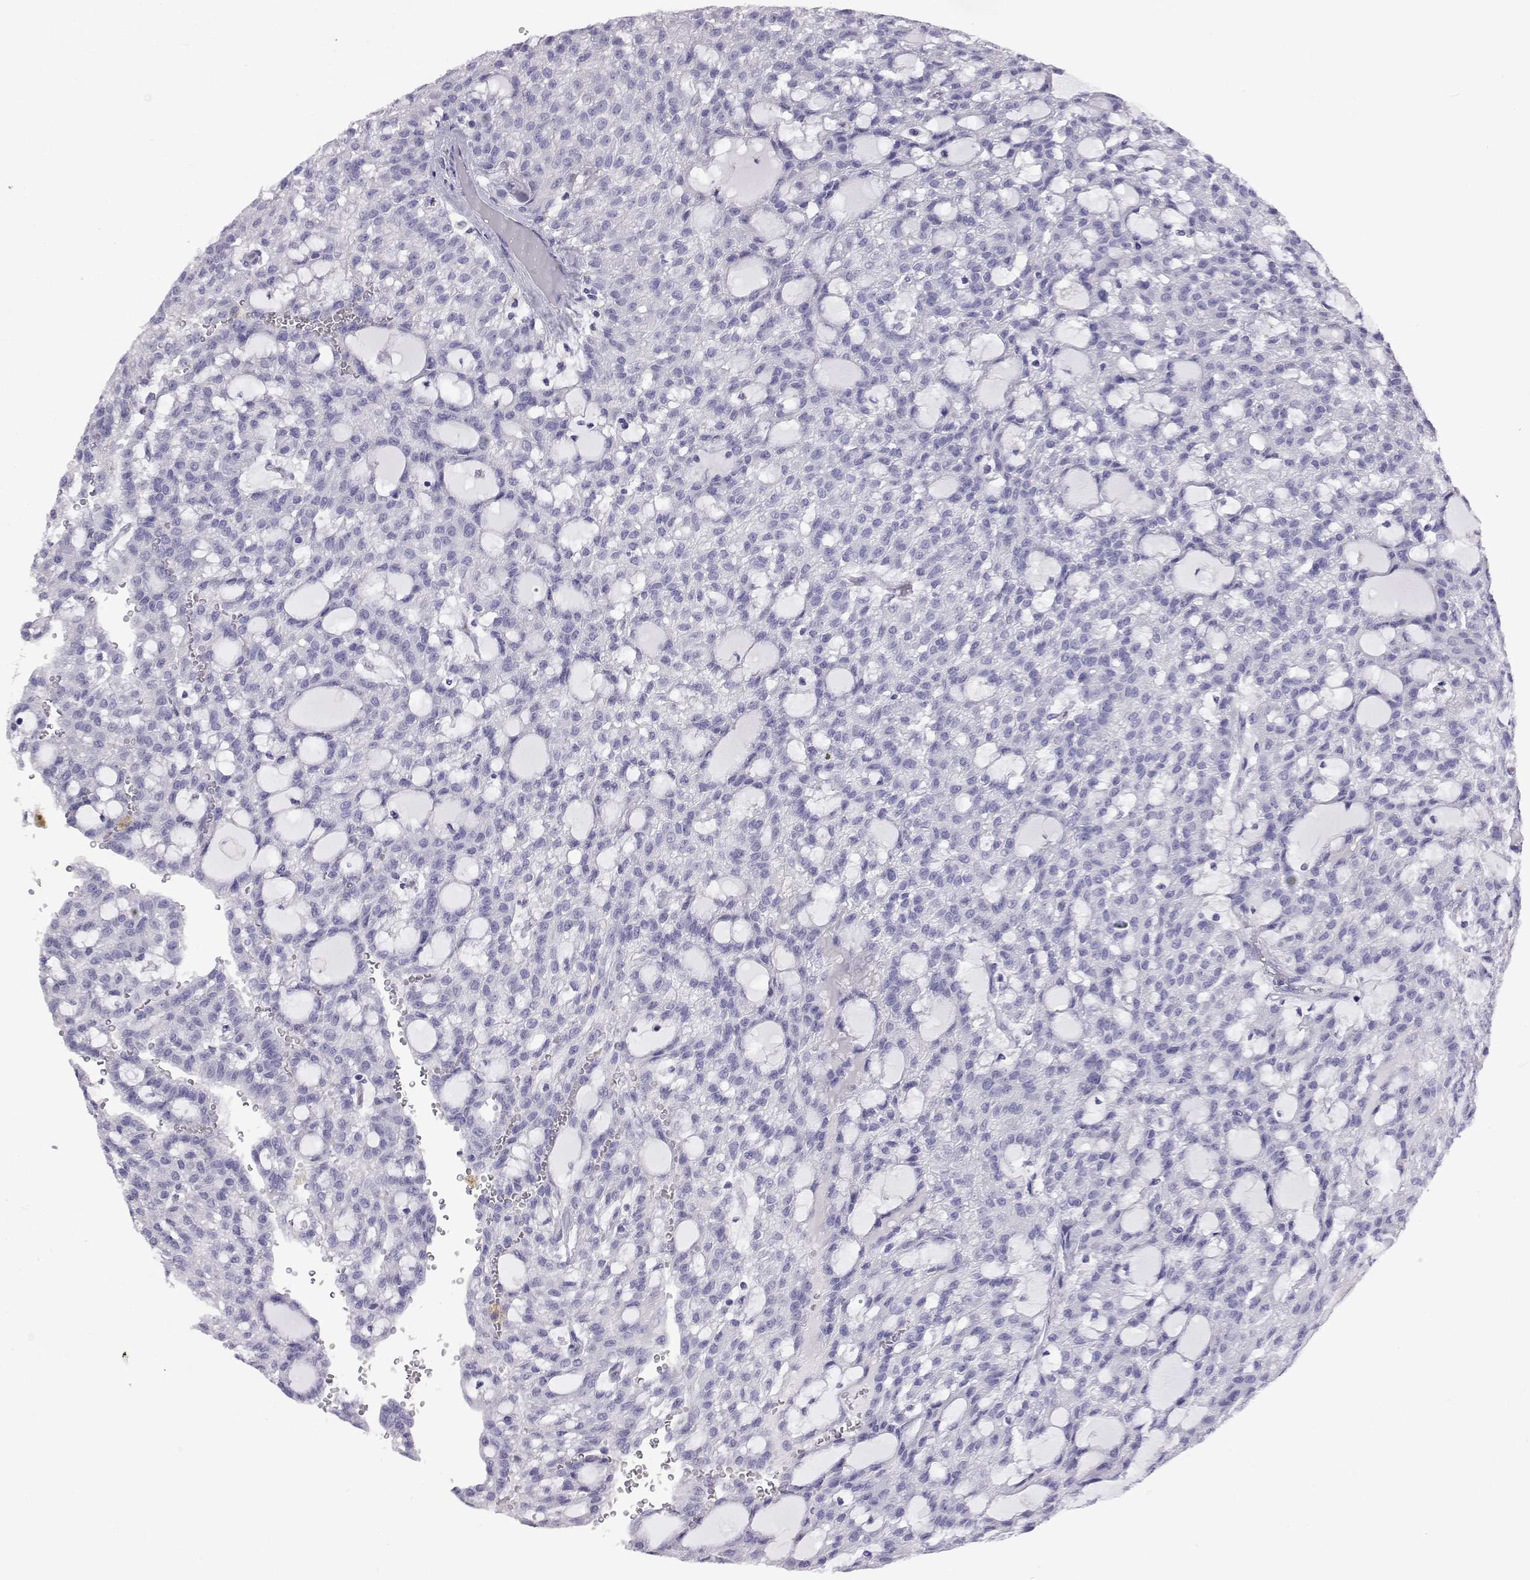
{"staining": {"intensity": "negative", "quantity": "none", "location": "none"}, "tissue": "renal cancer", "cell_type": "Tumor cells", "image_type": "cancer", "snomed": [{"axis": "morphology", "description": "Adenocarcinoma, NOS"}, {"axis": "topography", "description": "Kidney"}], "caption": "This is an immunohistochemistry photomicrograph of human renal cancer. There is no staining in tumor cells.", "gene": "PLIN4", "patient": {"sex": "male", "age": 63}}